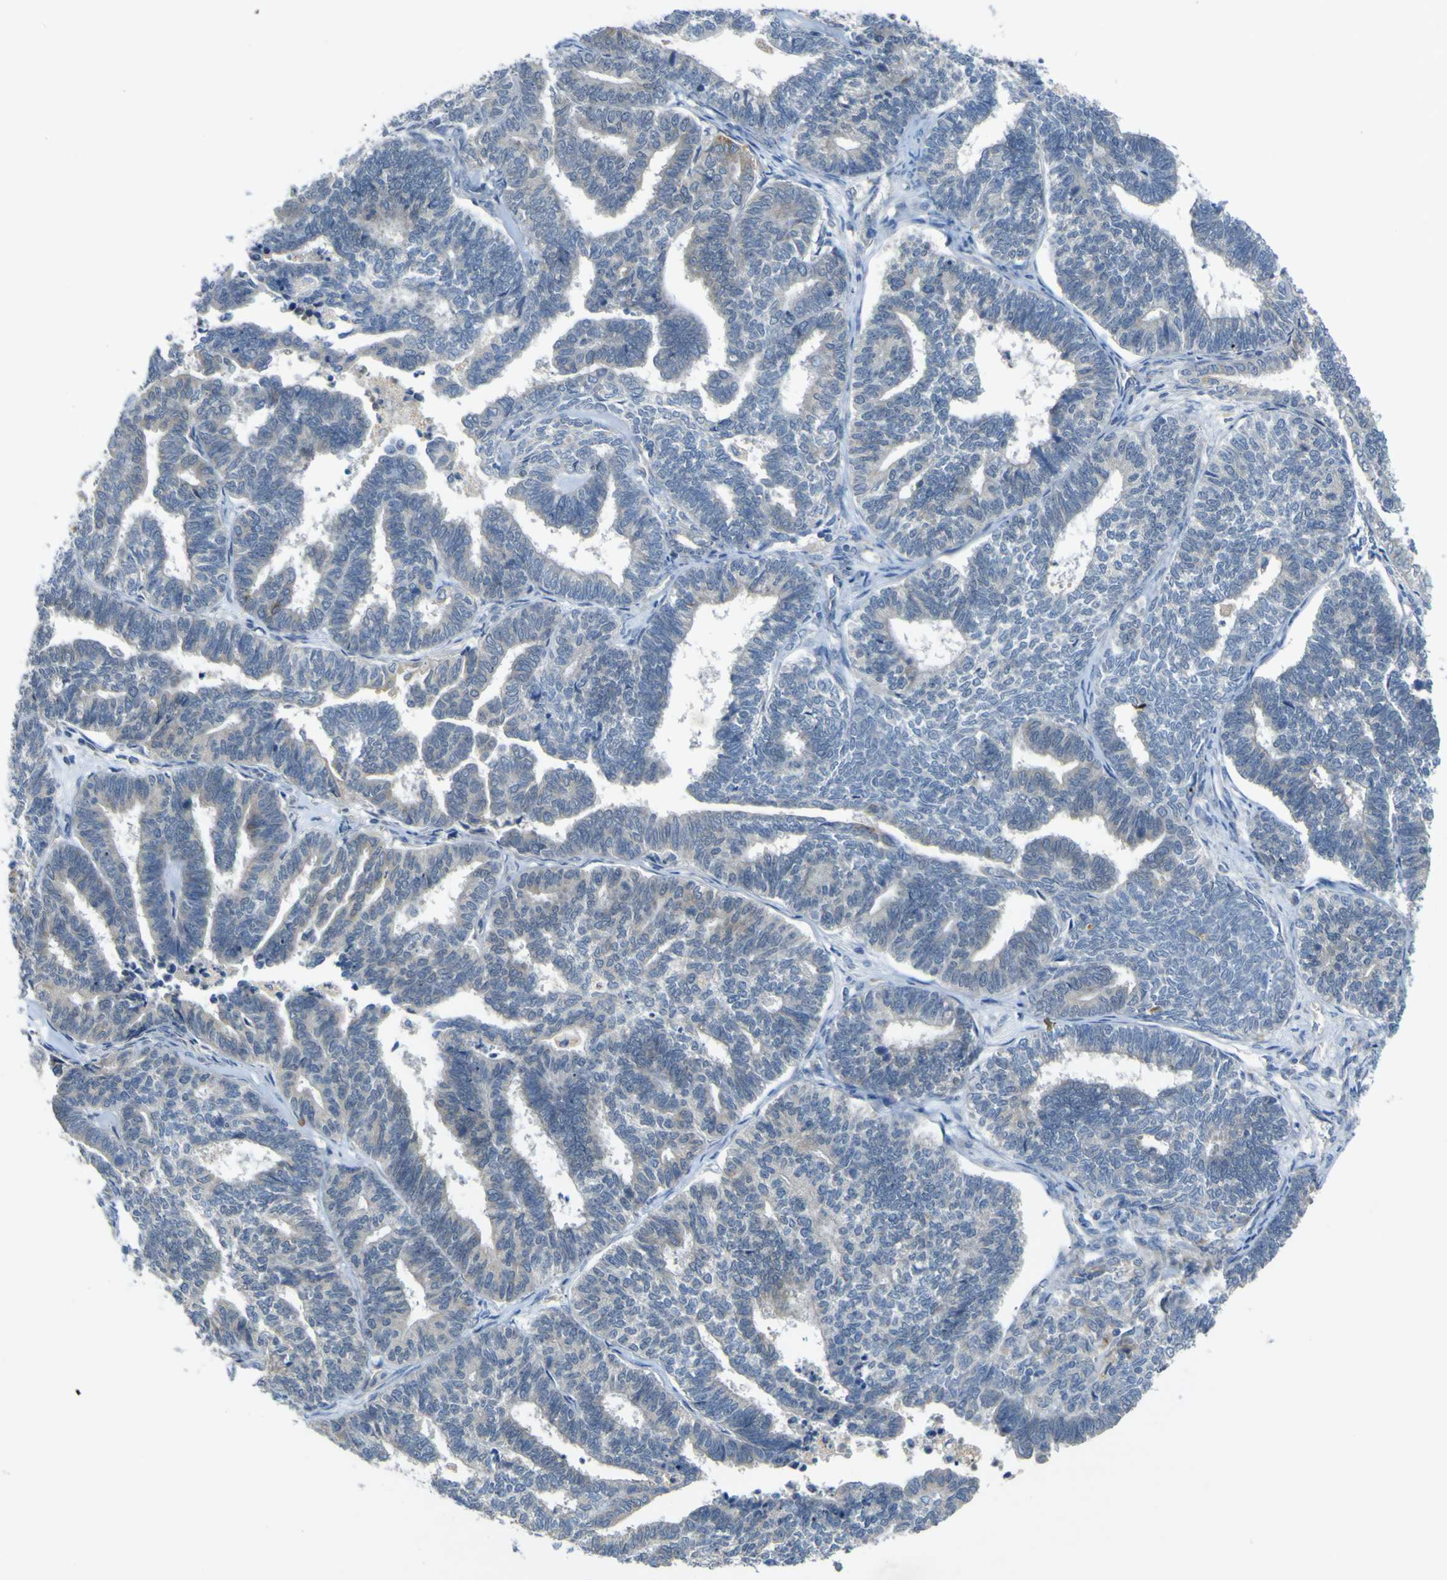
{"staining": {"intensity": "weak", "quantity": "<25%", "location": "cytoplasmic/membranous"}, "tissue": "endometrial cancer", "cell_type": "Tumor cells", "image_type": "cancer", "snomed": [{"axis": "morphology", "description": "Adenocarcinoma, NOS"}, {"axis": "topography", "description": "Endometrium"}], "caption": "Immunohistochemical staining of endometrial cancer (adenocarcinoma) shows no significant positivity in tumor cells.", "gene": "LDLR", "patient": {"sex": "female", "age": 70}}